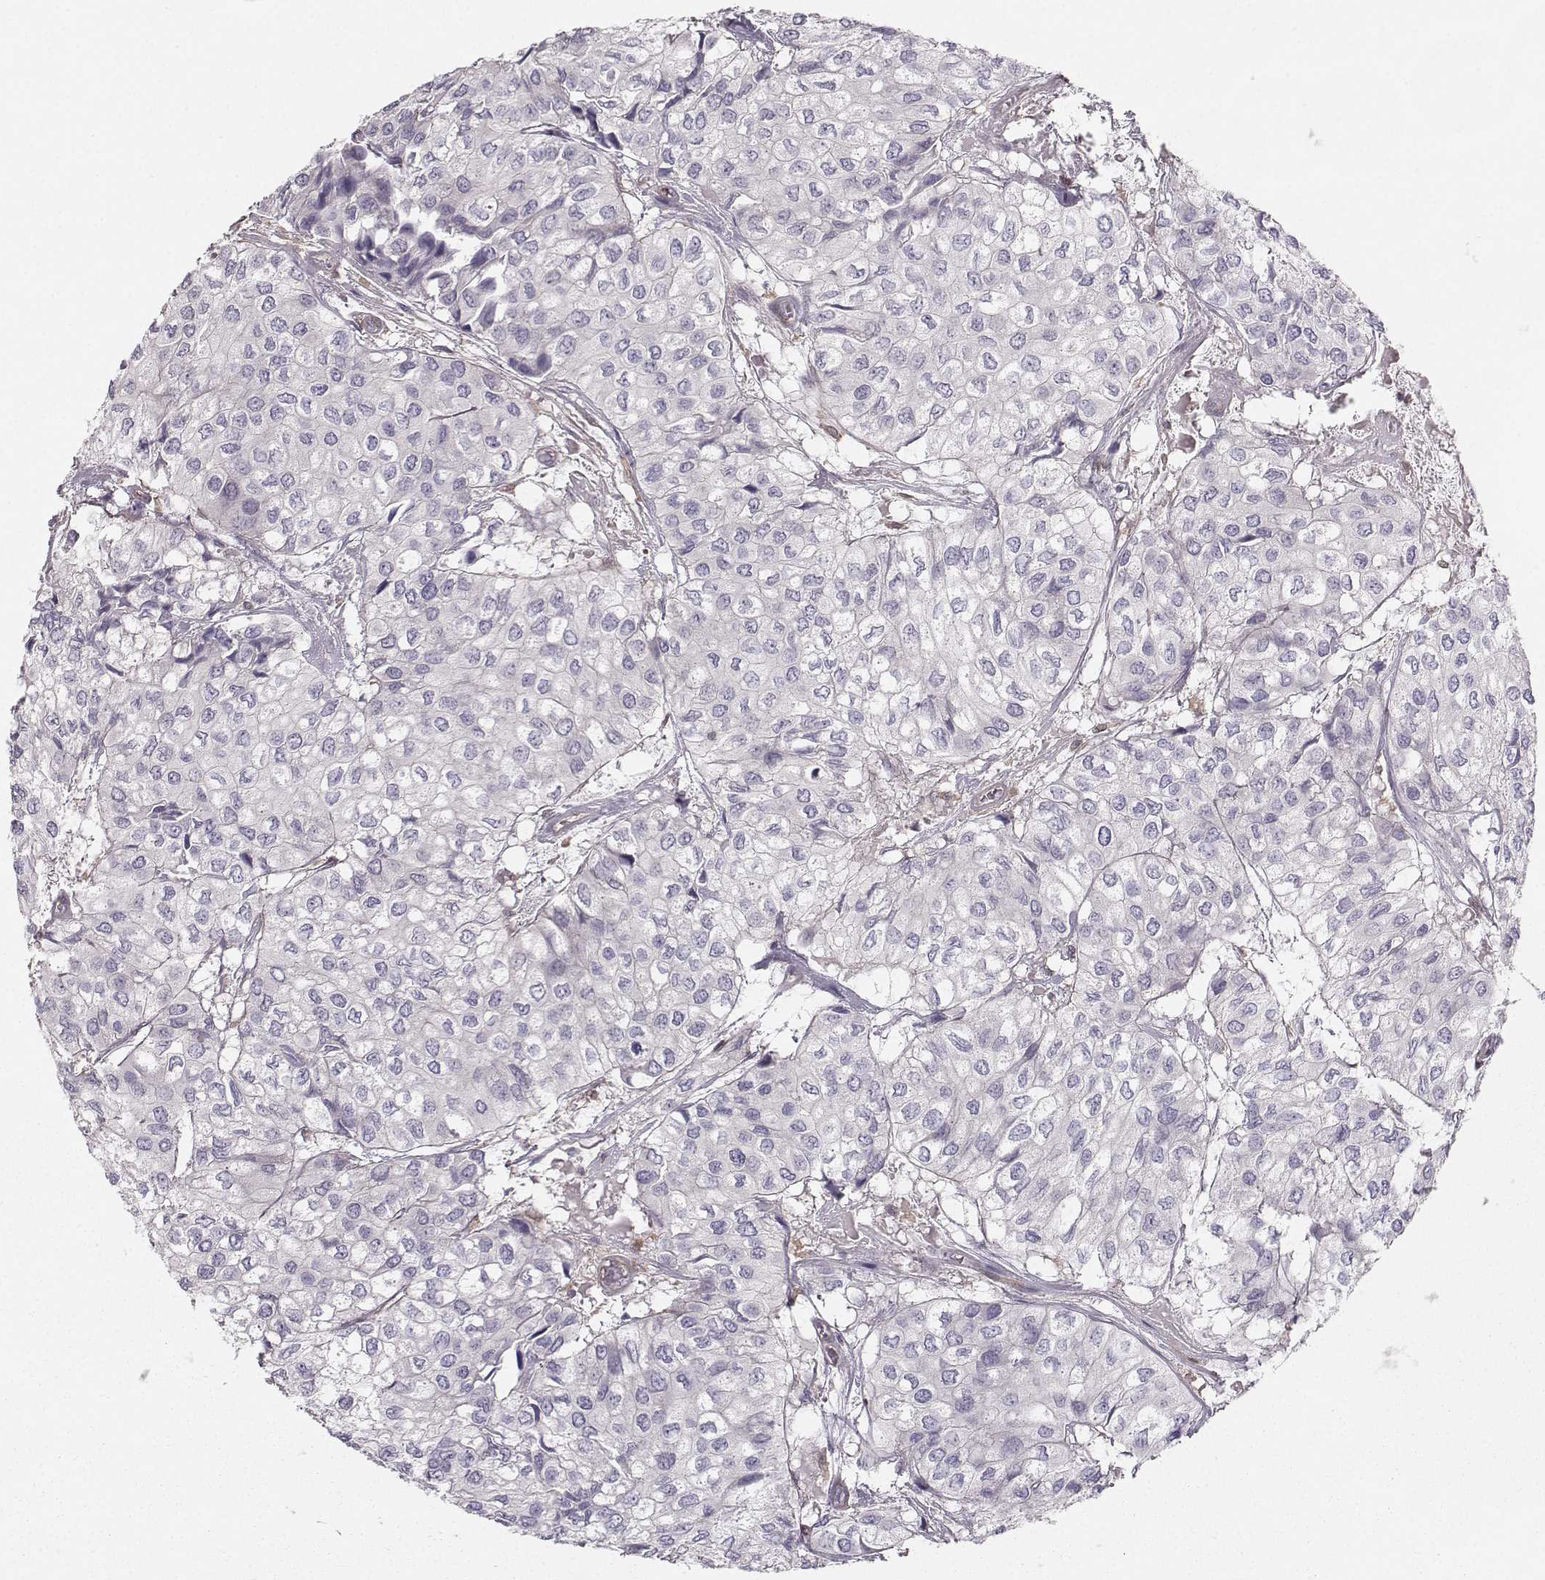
{"staining": {"intensity": "negative", "quantity": "none", "location": "none"}, "tissue": "urothelial cancer", "cell_type": "Tumor cells", "image_type": "cancer", "snomed": [{"axis": "morphology", "description": "Urothelial carcinoma, High grade"}, {"axis": "topography", "description": "Urinary bladder"}], "caption": "Urothelial carcinoma (high-grade) was stained to show a protein in brown. There is no significant staining in tumor cells.", "gene": "ASB16", "patient": {"sex": "male", "age": 73}}